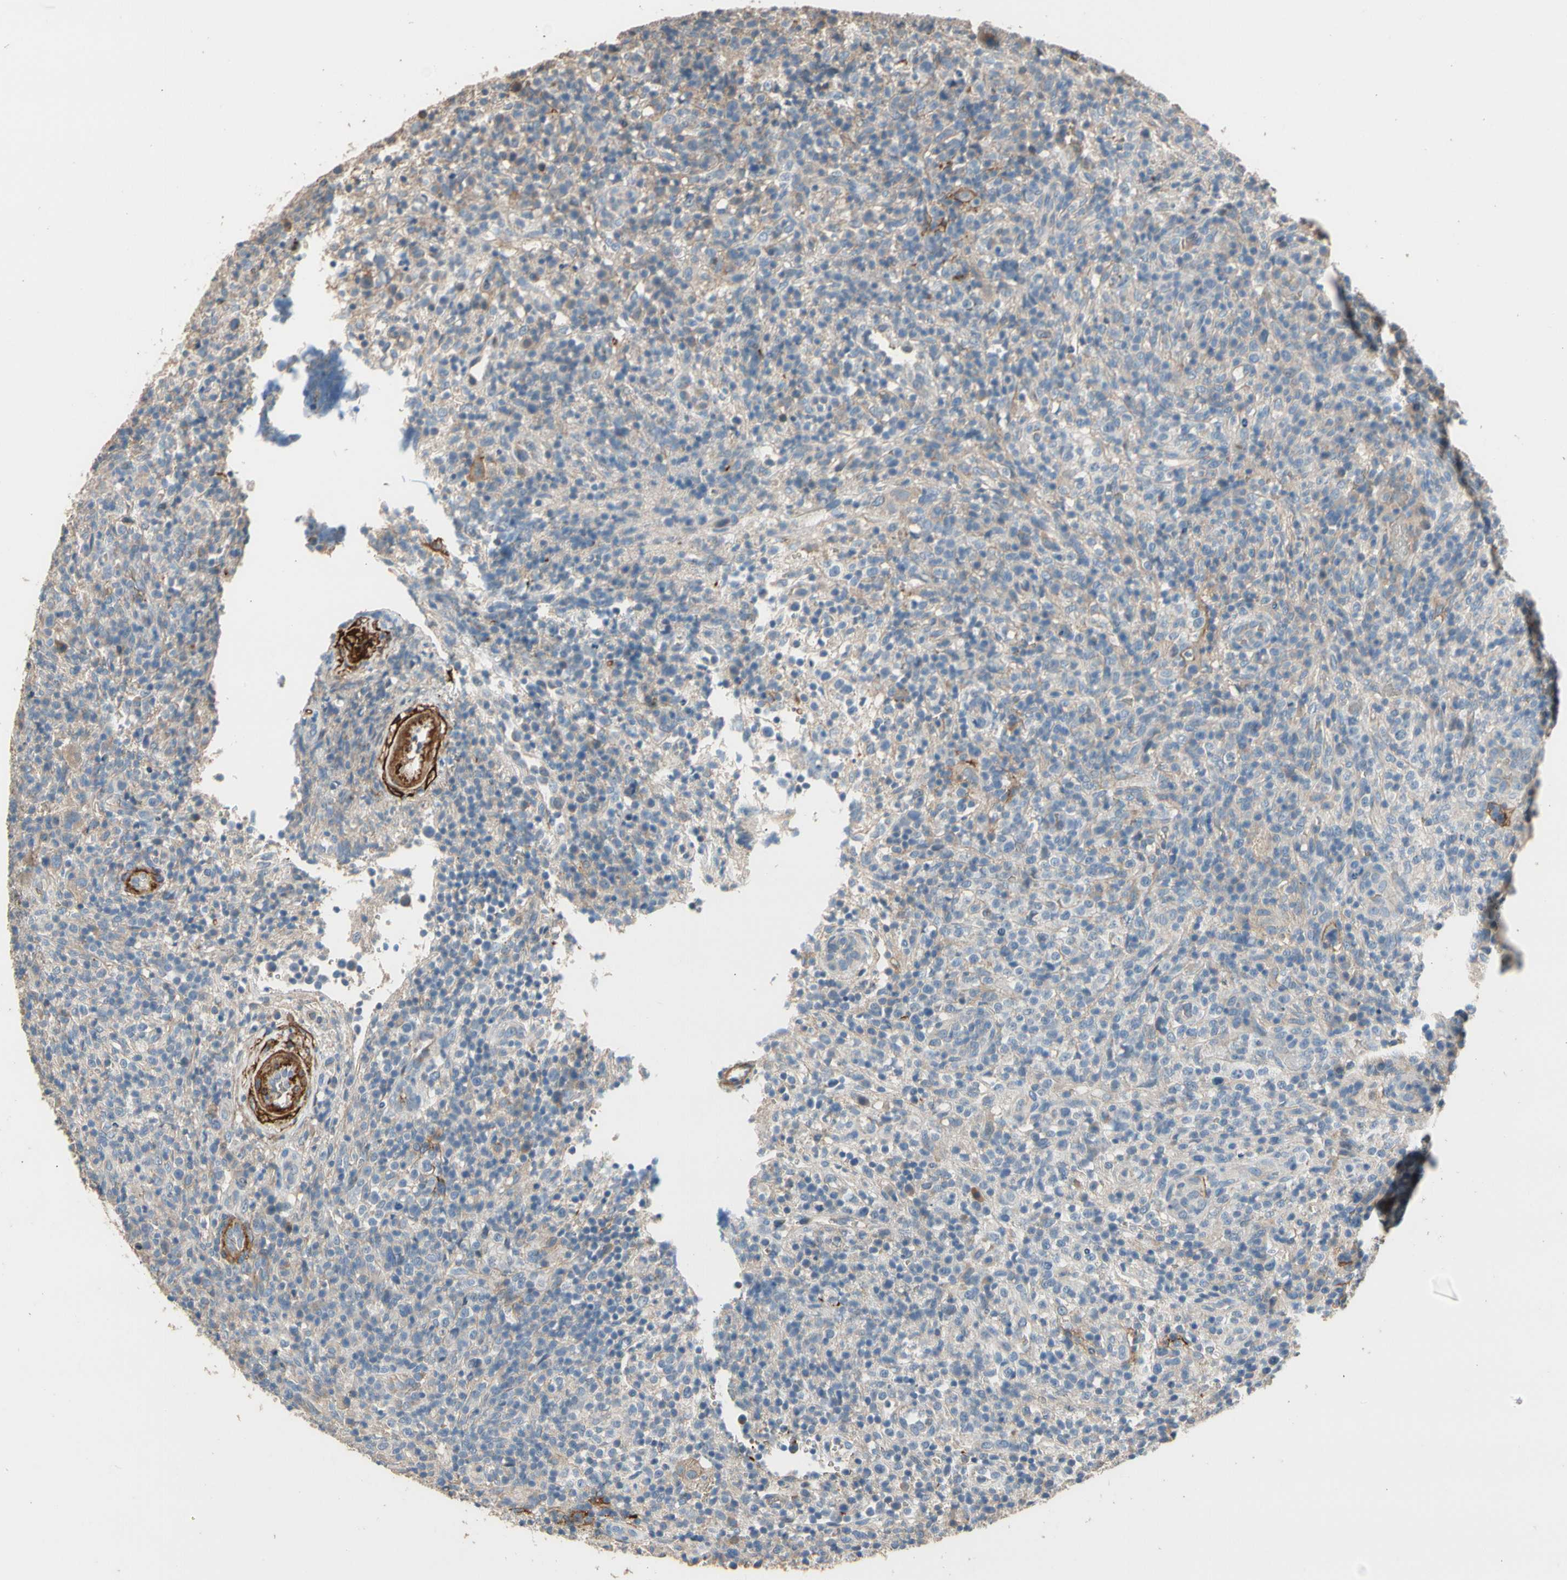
{"staining": {"intensity": "weak", "quantity": "25%-75%", "location": "cytoplasmic/membranous"}, "tissue": "lymphoma", "cell_type": "Tumor cells", "image_type": "cancer", "snomed": [{"axis": "morphology", "description": "Malignant lymphoma, non-Hodgkin's type, High grade"}, {"axis": "topography", "description": "Lymph node"}], "caption": "Lymphoma stained with DAB (3,3'-diaminobenzidine) immunohistochemistry displays low levels of weak cytoplasmic/membranous positivity in approximately 25%-75% of tumor cells.", "gene": "SUSD2", "patient": {"sex": "female", "age": 76}}